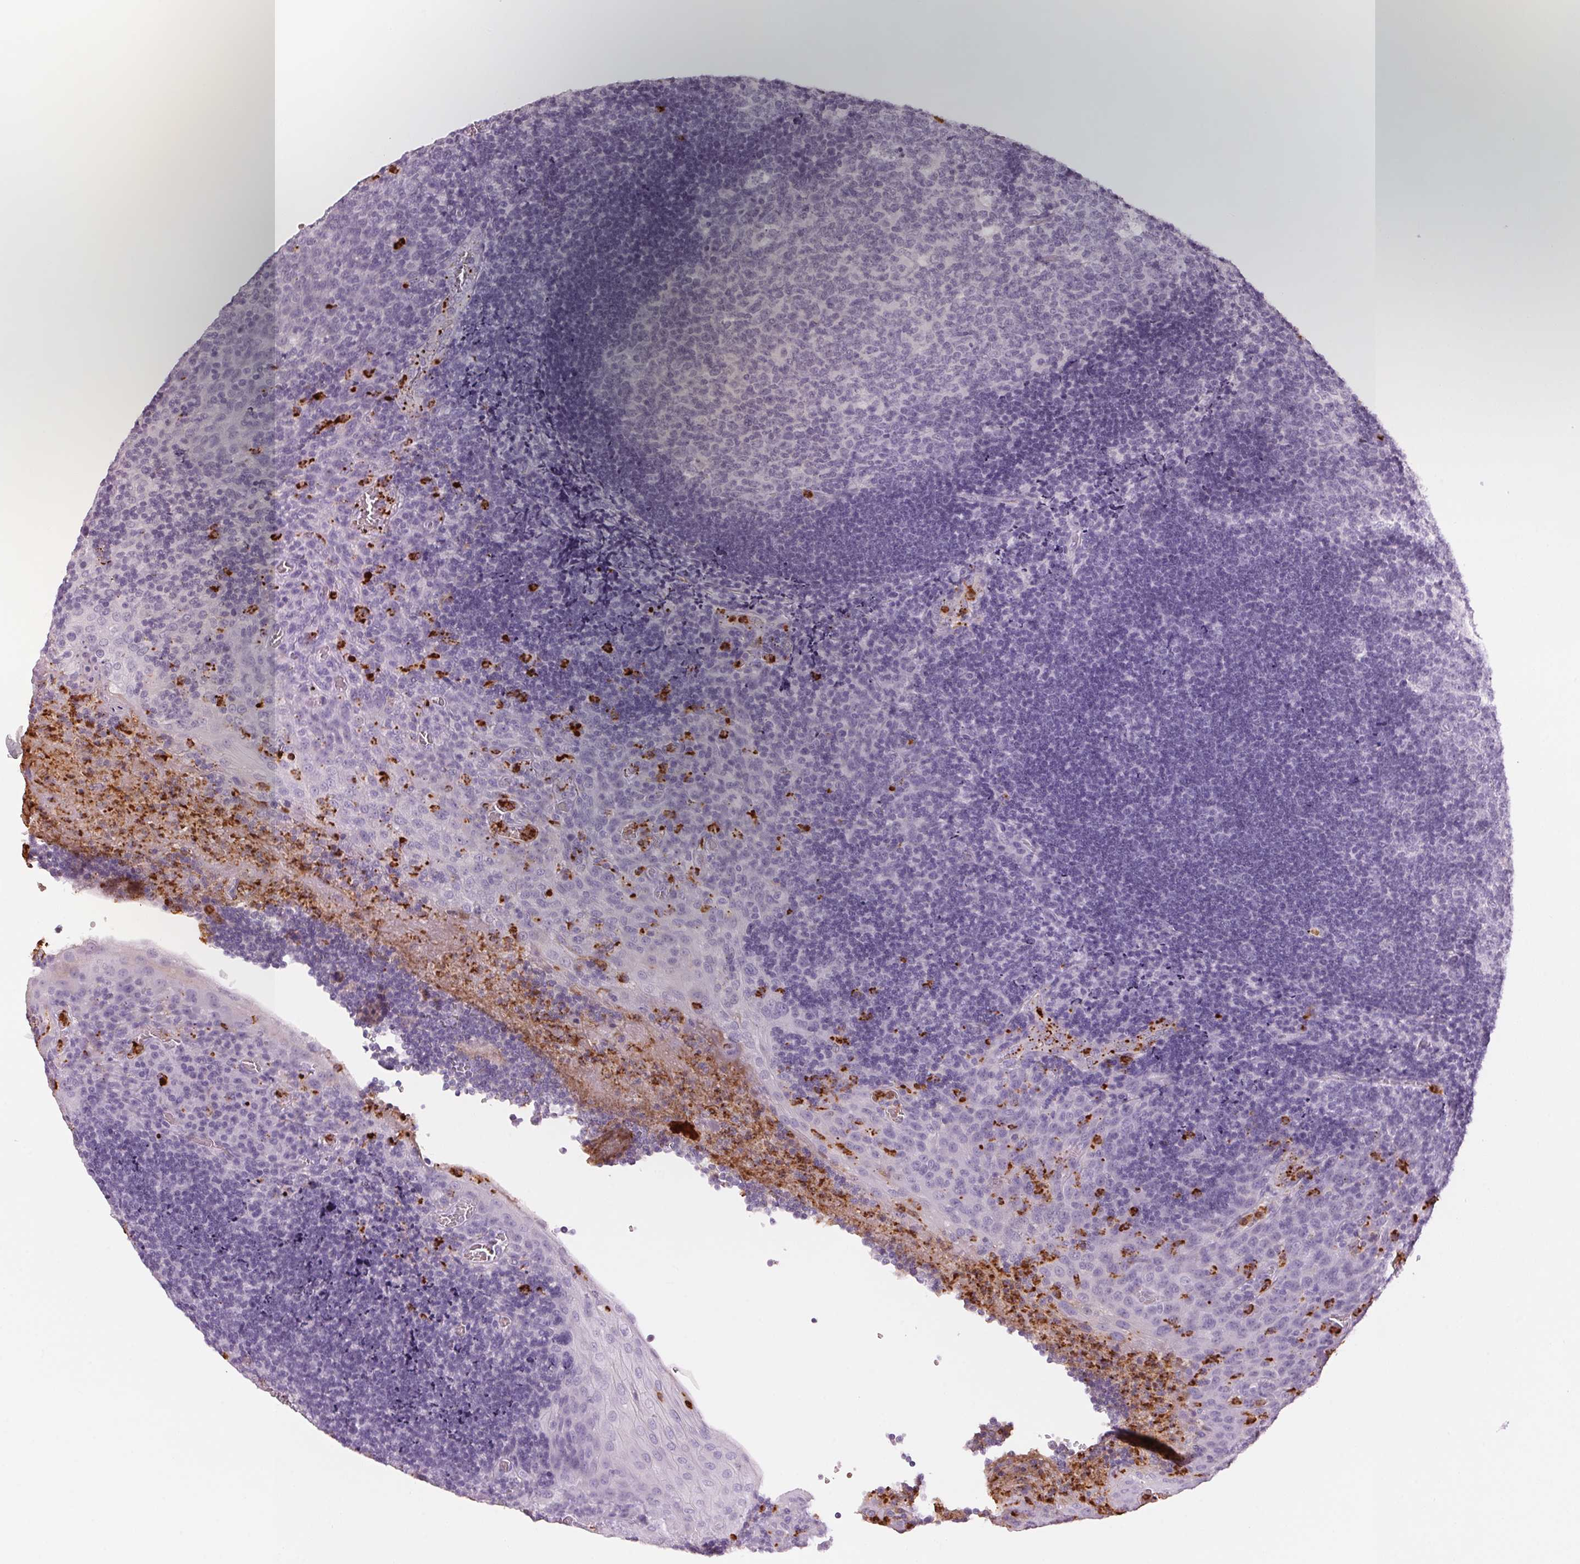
{"staining": {"intensity": "strong", "quantity": "<25%", "location": "cytoplasmic/membranous"}, "tissue": "tonsil", "cell_type": "Germinal center cells", "image_type": "normal", "snomed": [{"axis": "morphology", "description": "Normal tissue, NOS"}, {"axis": "topography", "description": "Tonsil"}], "caption": "A high-resolution image shows immunohistochemistry (IHC) staining of benign tonsil, which exhibits strong cytoplasmic/membranous staining in approximately <25% of germinal center cells. (brown staining indicates protein expression, while blue staining denotes nuclei).", "gene": "KLK7", "patient": {"sex": "male", "age": 17}}